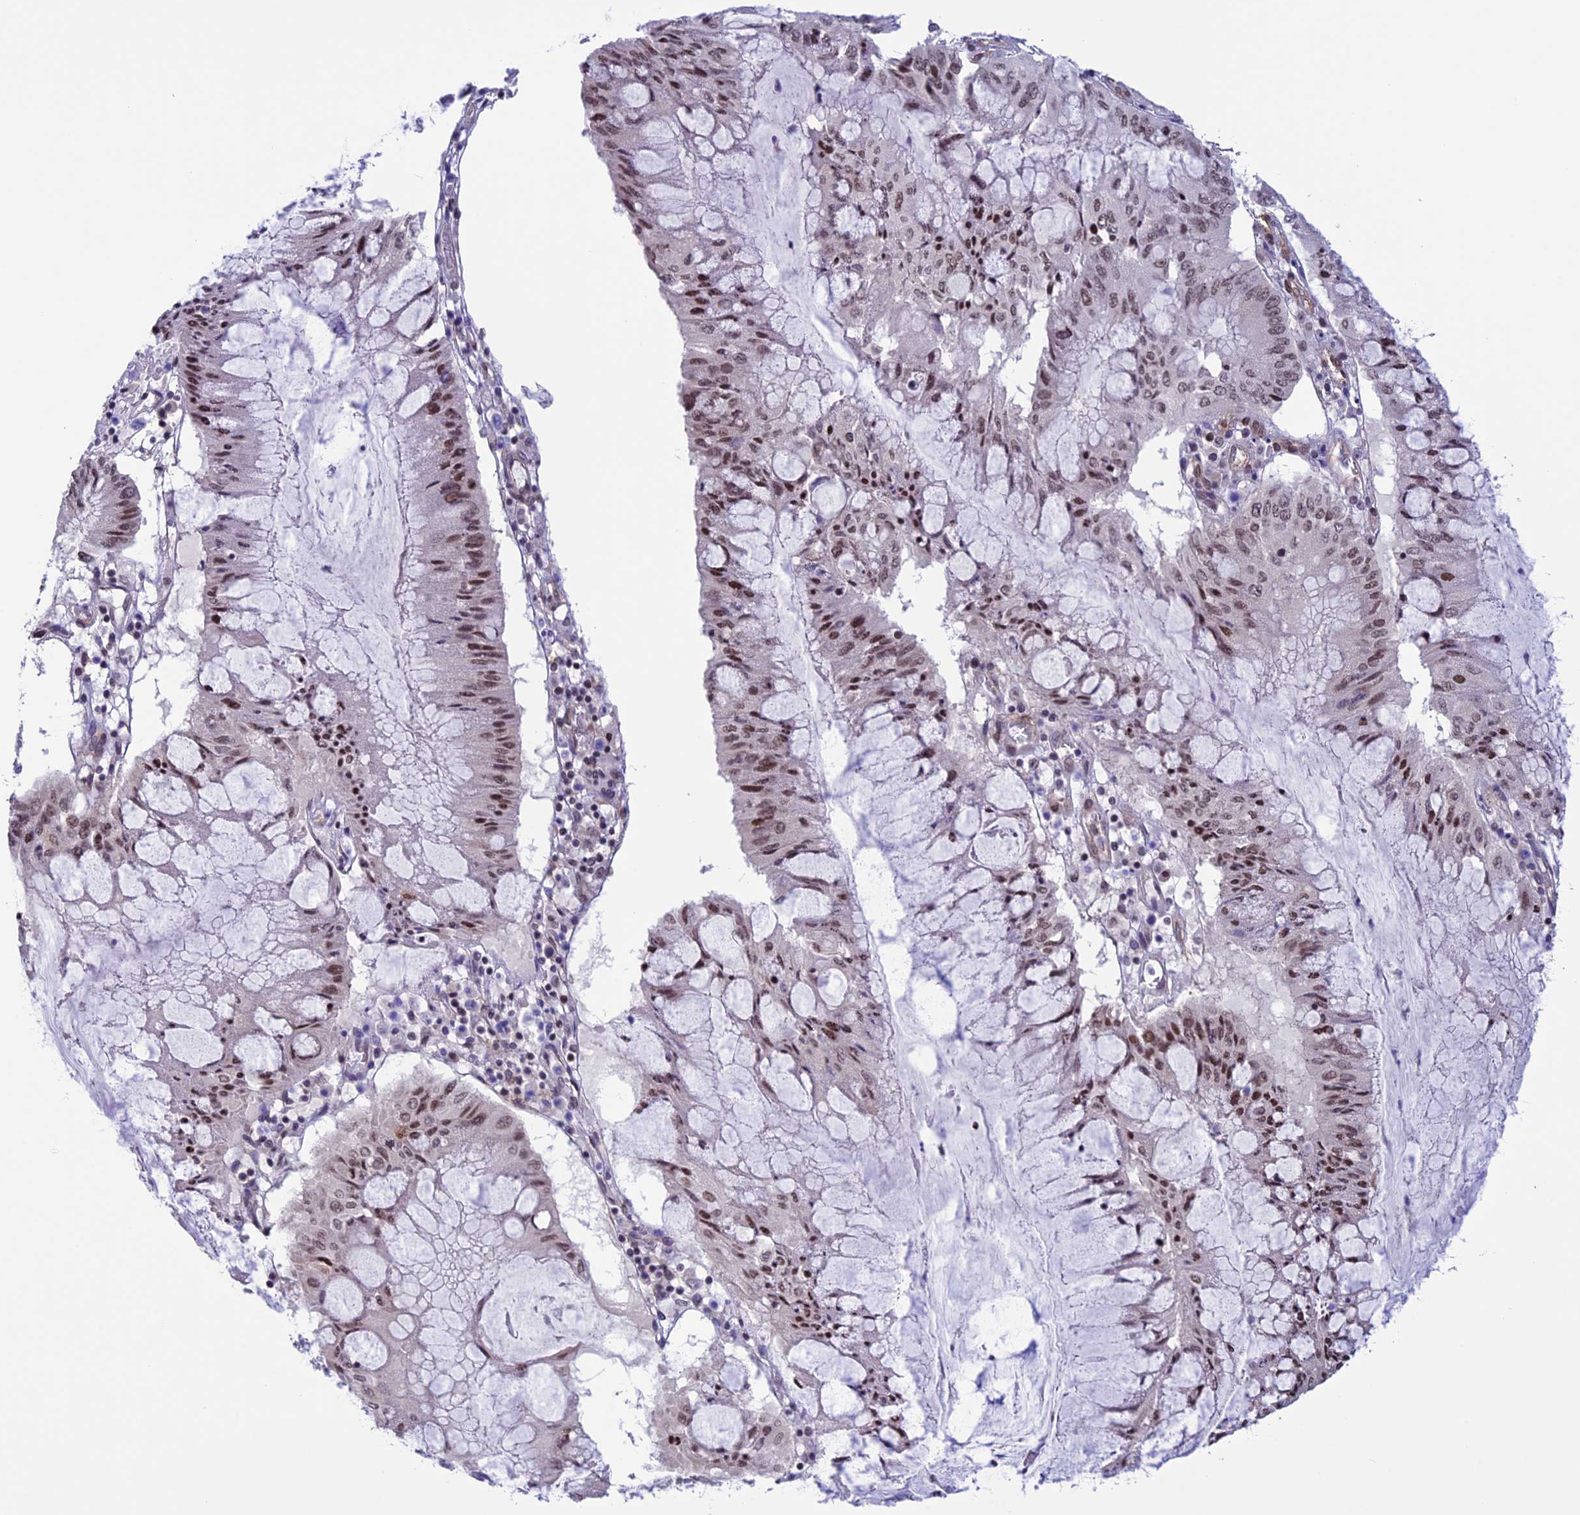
{"staining": {"intensity": "moderate", "quantity": ">75%", "location": "nuclear"}, "tissue": "pancreatic cancer", "cell_type": "Tumor cells", "image_type": "cancer", "snomed": [{"axis": "morphology", "description": "Adenocarcinoma, NOS"}, {"axis": "topography", "description": "Pancreas"}], "caption": "Brown immunohistochemical staining in pancreatic adenocarcinoma demonstrates moderate nuclear staining in approximately >75% of tumor cells. (Stains: DAB (3,3'-diaminobenzidine) in brown, nuclei in blue, Microscopy: brightfield microscopy at high magnification).", "gene": "MPHOSPH8", "patient": {"sex": "female", "age": 50}}